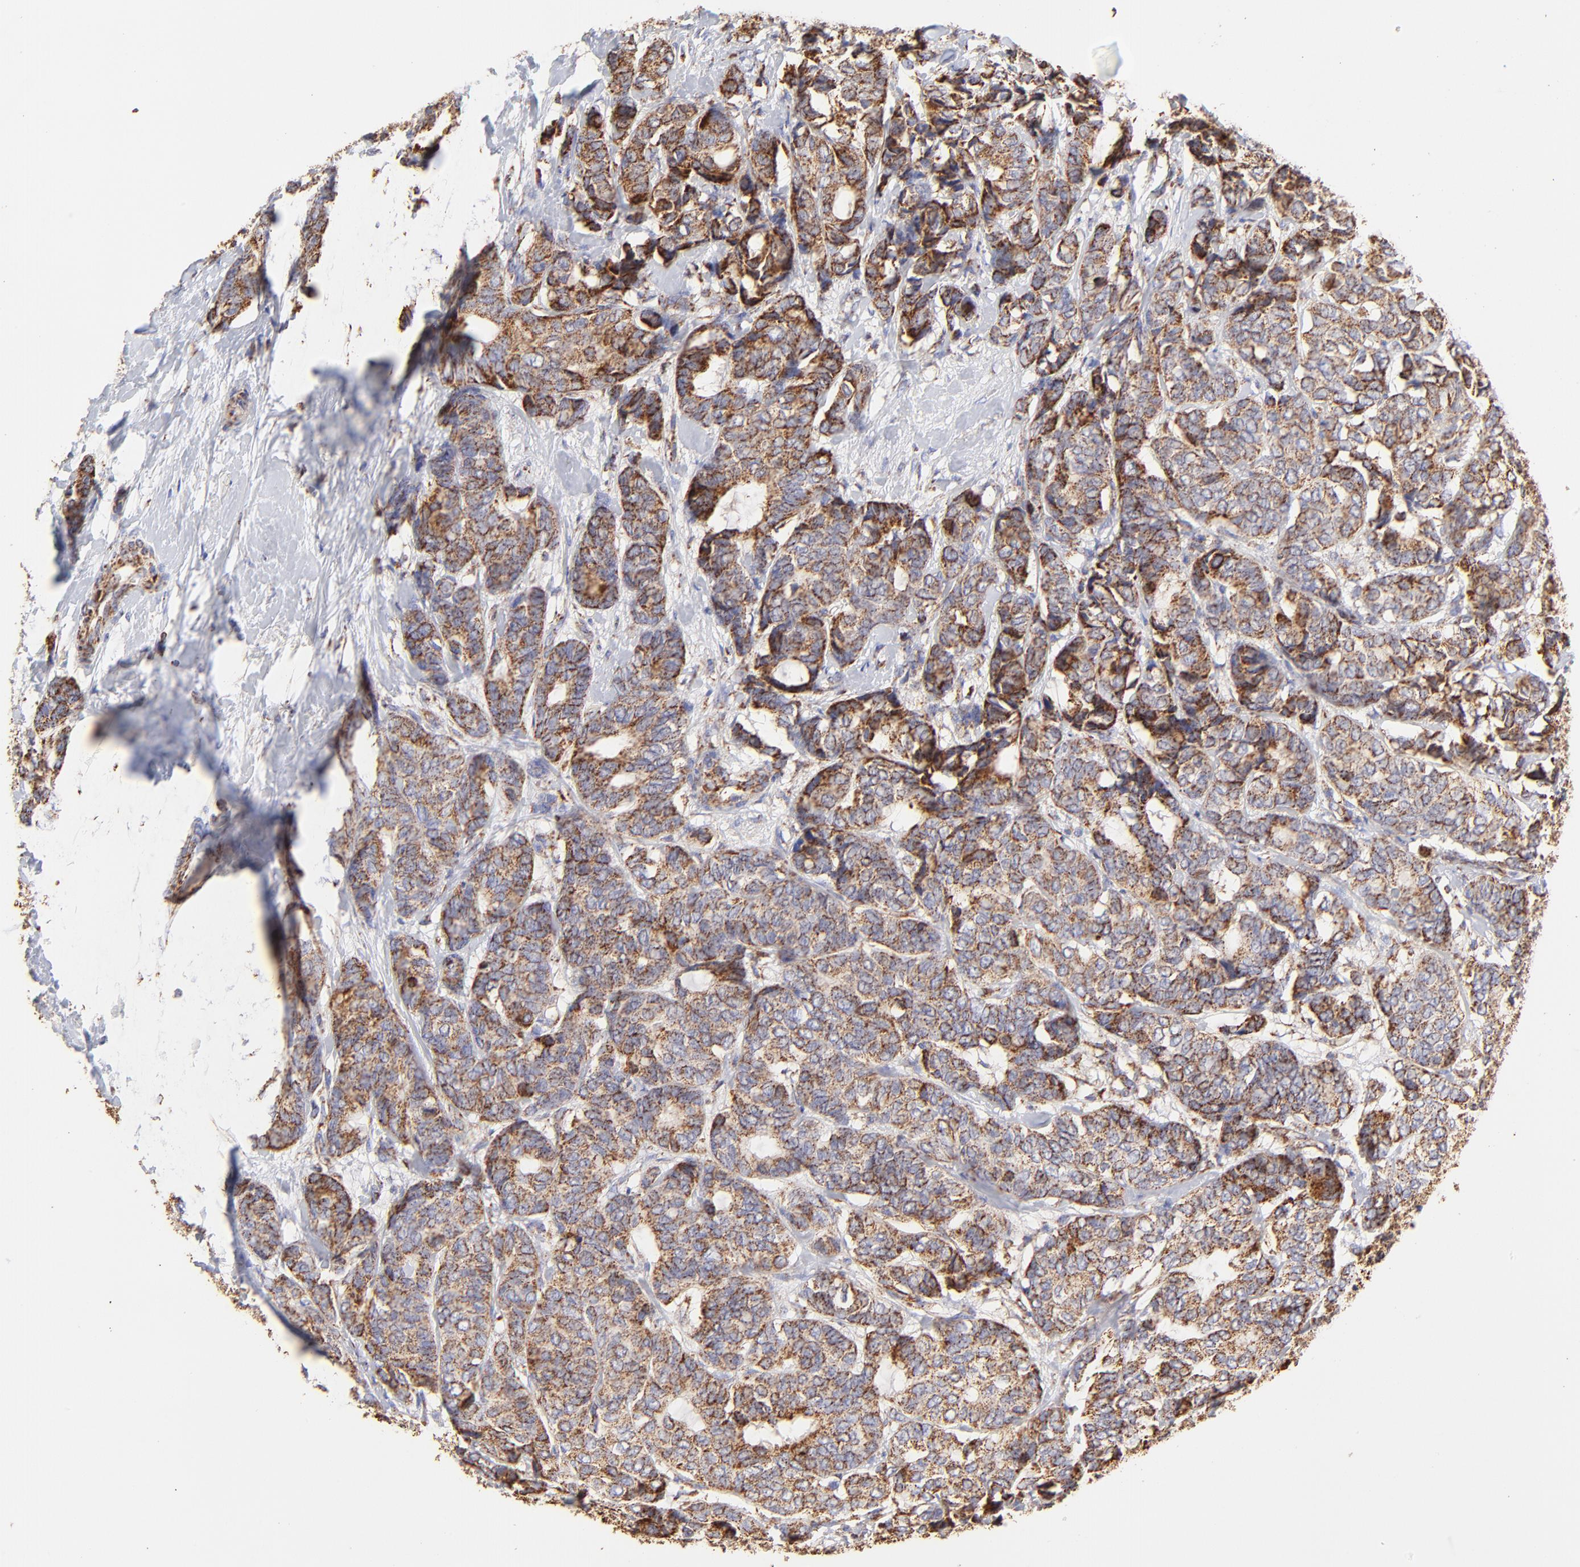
{"staining": {"intensity": "moderate", "quantity": ">75%", "location": "cytoplasmic/membranous"}, "tissue": "breast cancer", "cell_type": "Tumor cells", "image_type": "cancer", "snomed": [{"axis": "morphology", "description": "Duct carcinoma"}, {"axis": "topography", "description": "Breast"}], "caption": "High-magnification brightfield microscopy of breast cancer stained with DAB (brown) and counterstained with hematoxylin (blue). tumor cells exhibit moderate cytoplasmic/membranous expression is seen in about>75% of cells.", "gene": "ECH1", "patient": {"sex": "female", "age": 87}}